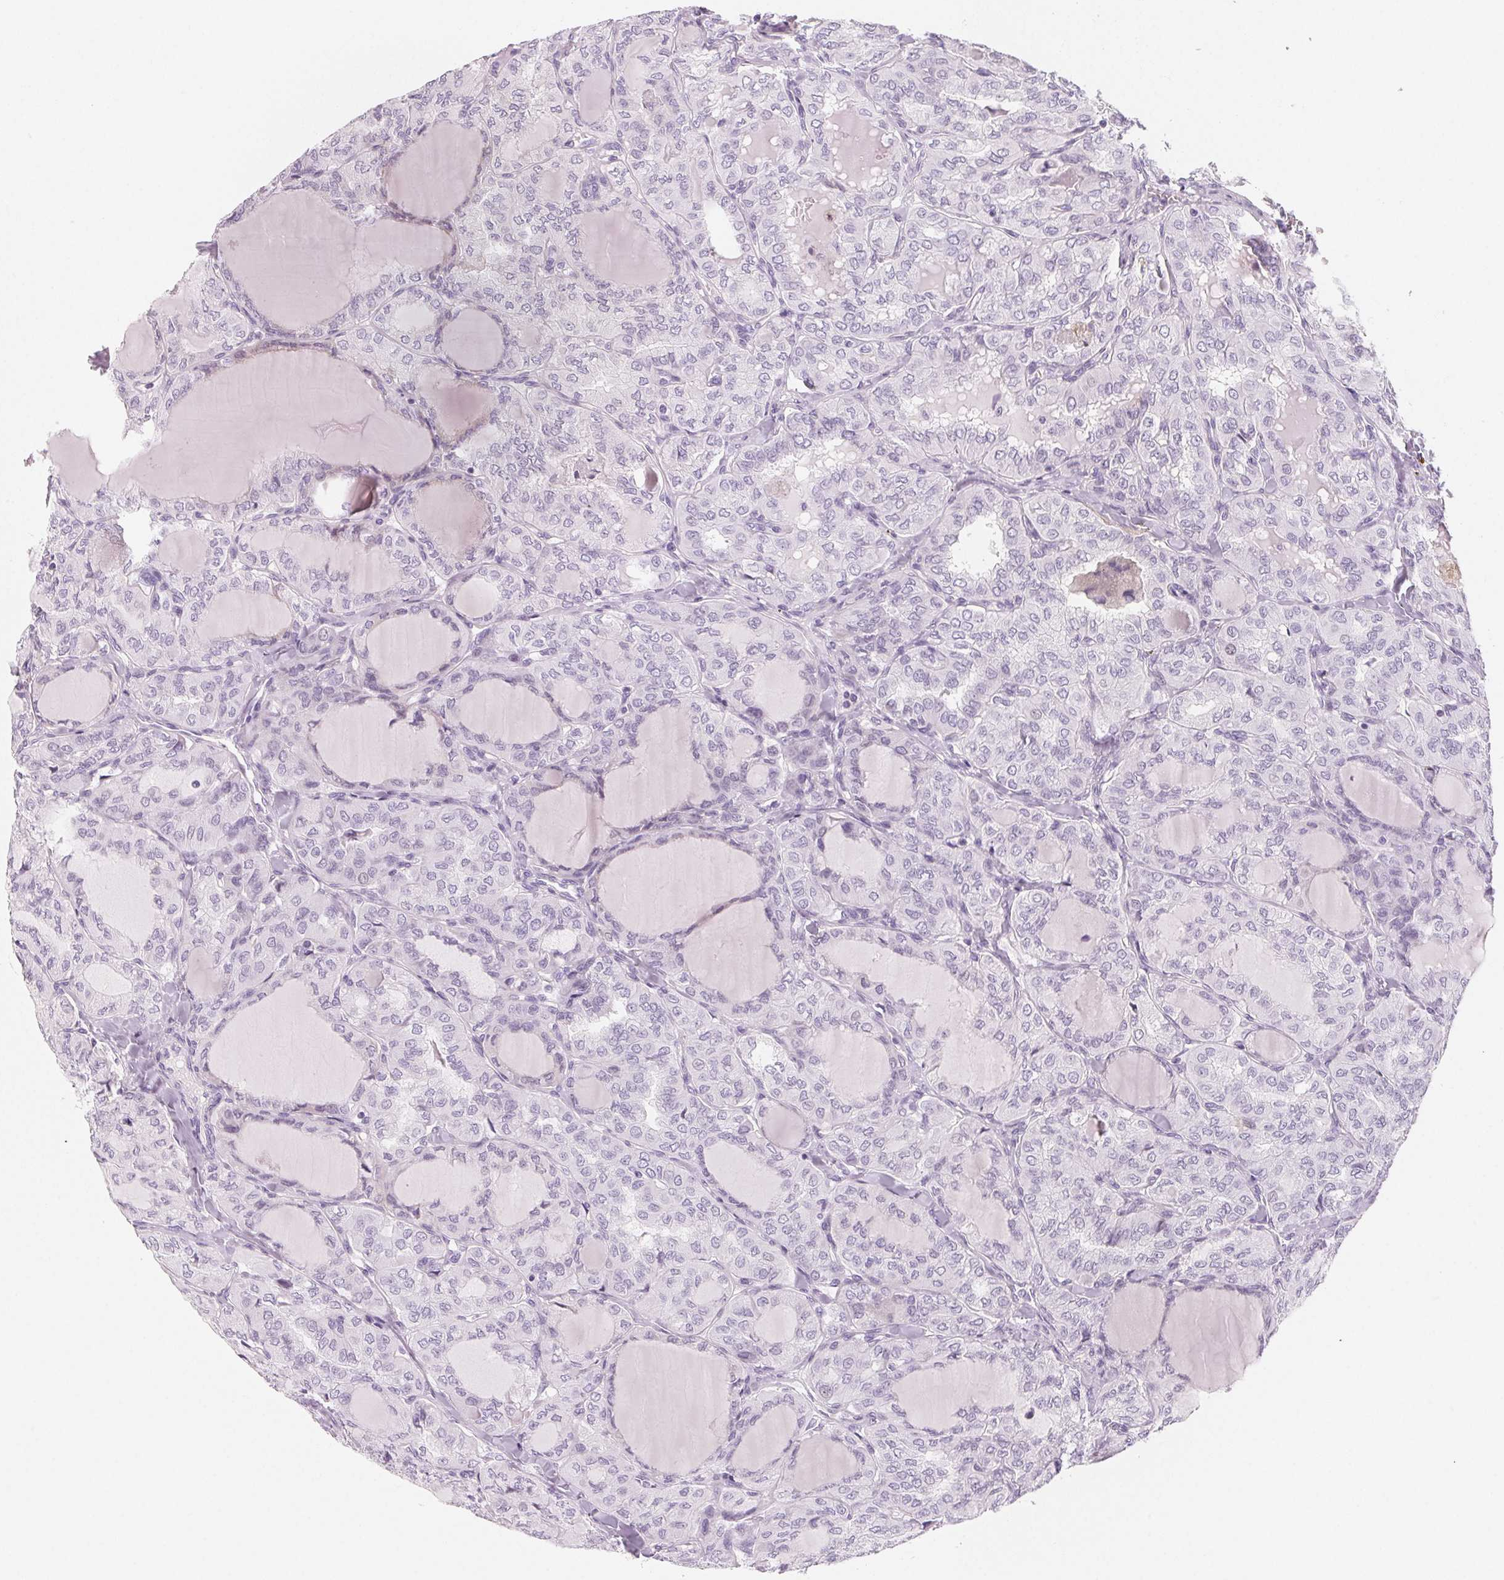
{"staining": {"intensity": "negative", "quantity": "none", "location": "none"}, "tissue": "thyroid cancer", "cell_type": "Tumor cells", "image_type": "cancer", "snomed": [{"axis": "morphology", "description": "Papillary adenocarcinoma, NOS"}, {"axis": "topography", "description": "Thyroid gland"}], "caption": "Papillary adenocarcinoma (thyroid) stained for a protein using immunohistochemistry (IHC) demonstrates no expression tumor cells.", "gene": "SH3GL2", "patient": {"sex": "male", "age": 20}}